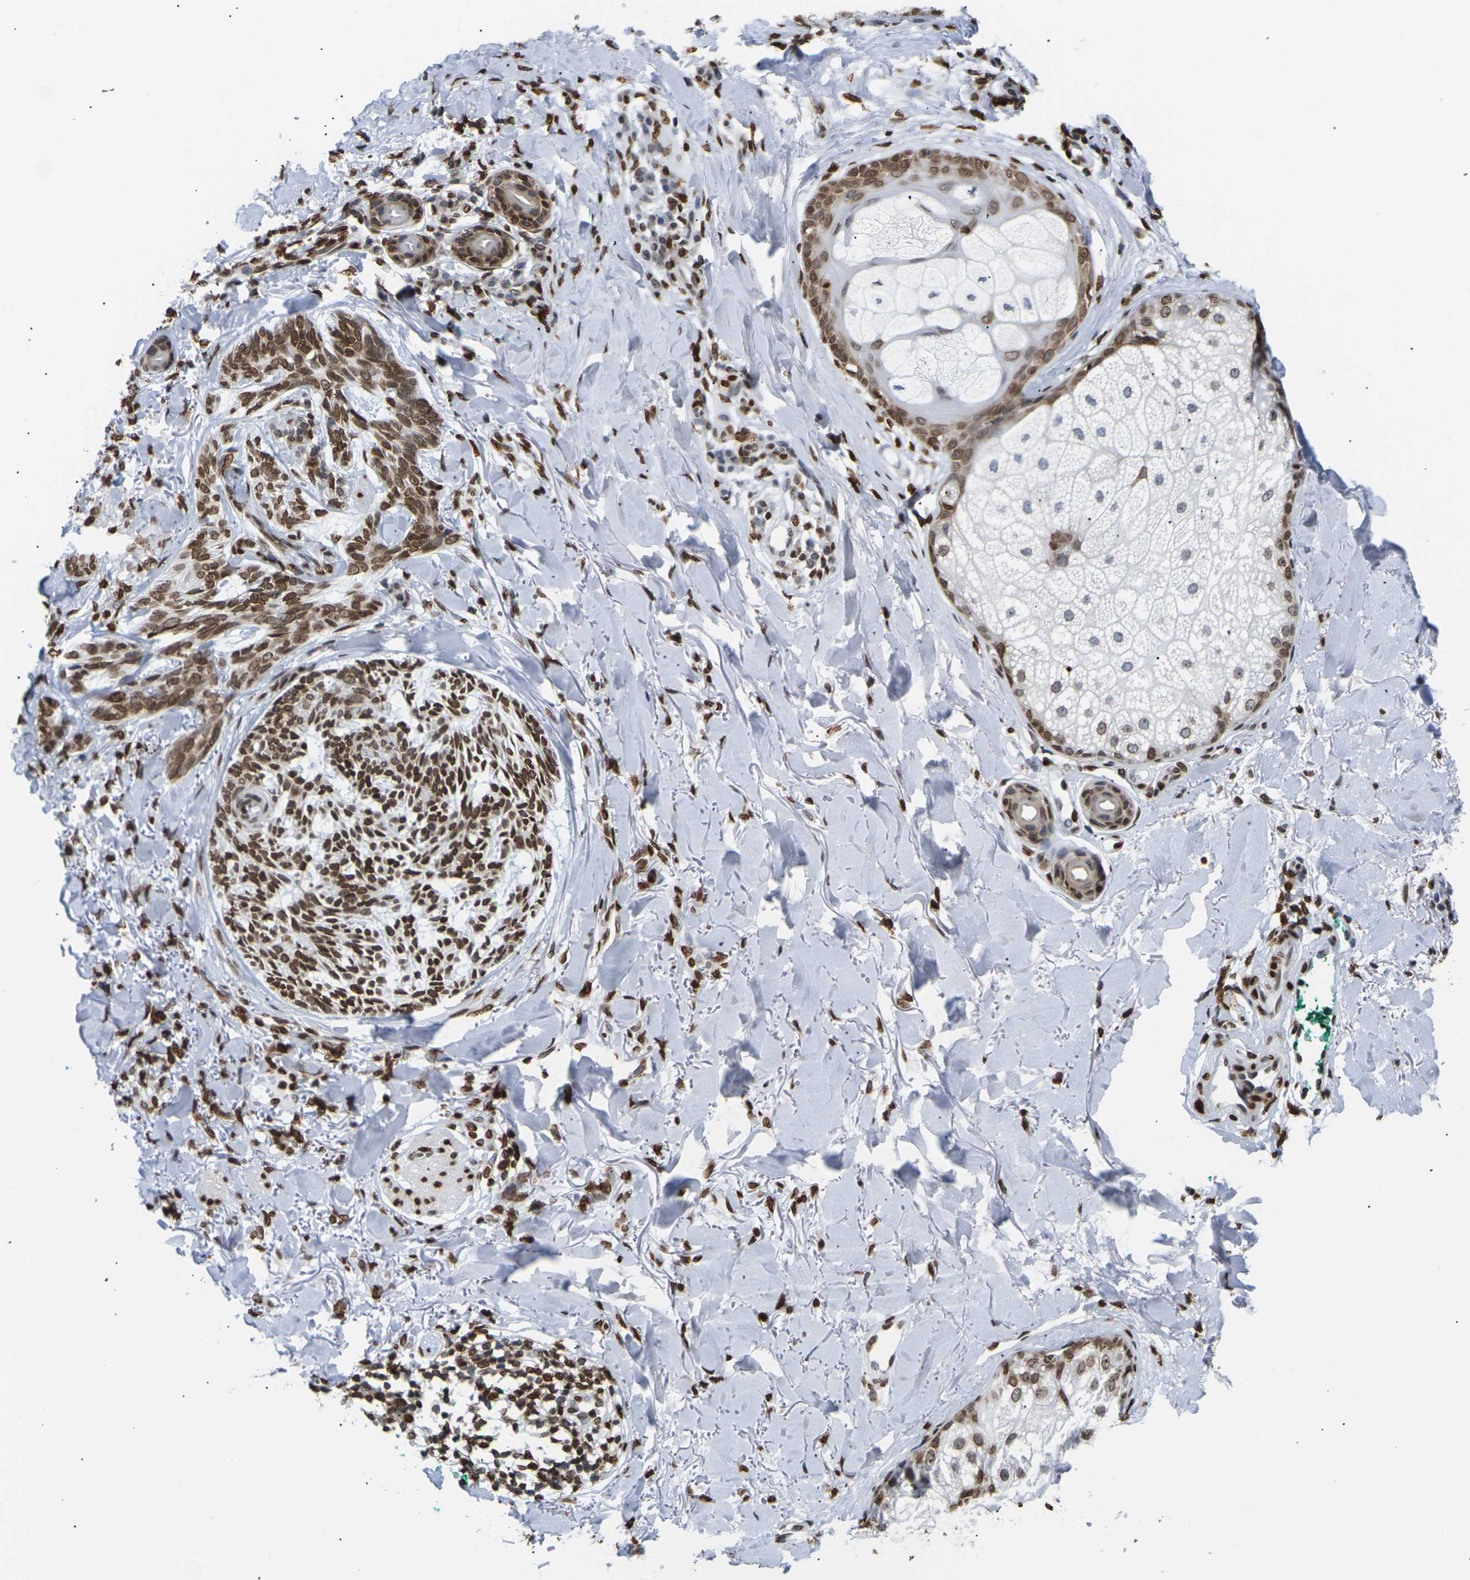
{"staining": {"intensity": "strong", "quantity": ">75%", "location": "cytoplasmic/membranous,nuclear"}, "tissue": "skin cancer", "cell_type": "Tumor cells", "image_type": "cancer", "snomed": [{"axis": "morphology", "description": "Basal cell carcinoma"}, {"axis": "topography", "description": "Skin"}], "caption": "Protein expression analysis of human skin cancer (basal cell carcinoma) reveals strong cytoplasmic/membranous and nuclear expression in about >75% of tumor cells.", "gene": "H2AC21", "patient": {"sex": "male", "age": 43}}